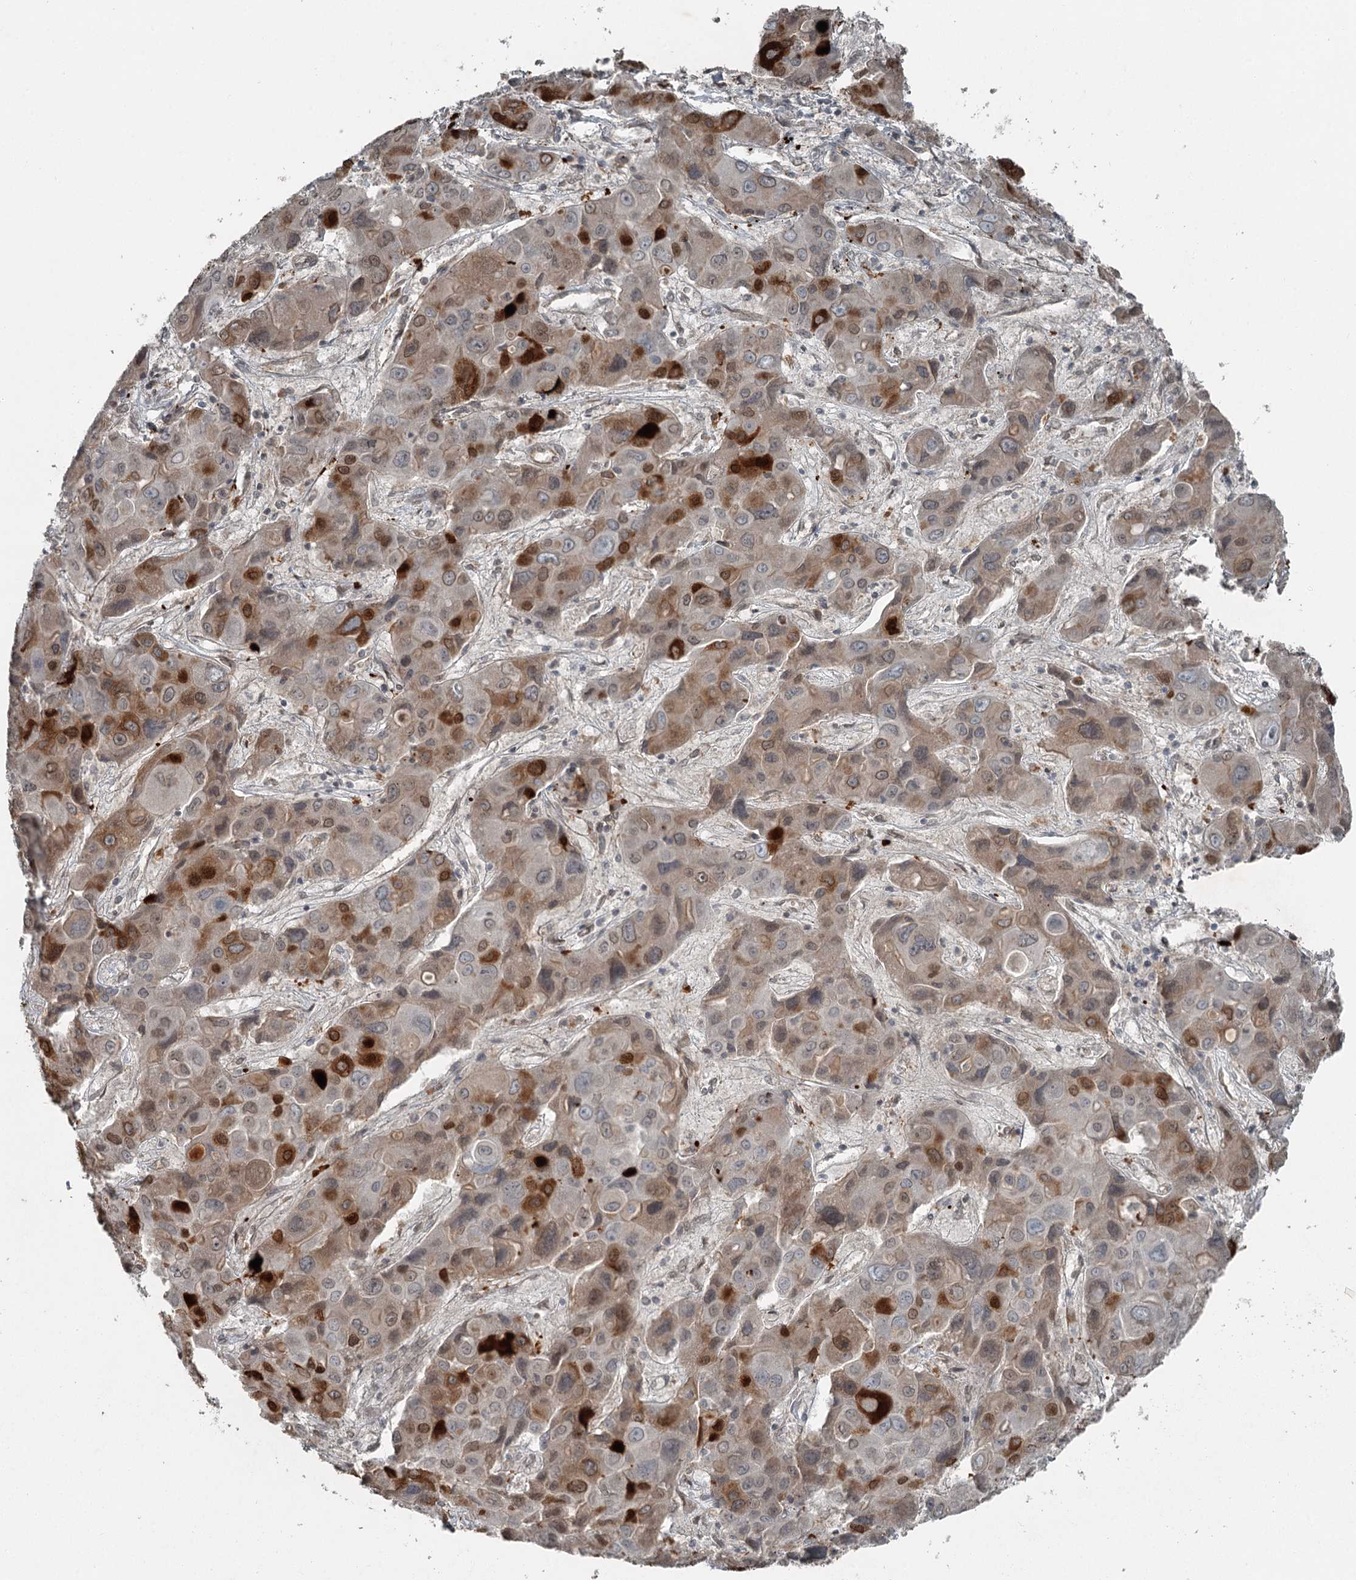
{"staining": {"intensity": "strong", "quantity": "<25%", "location": "cytoplasmic/membranous,nuclear"}, "tissue": "liver cancer", "cell_type": "Tumor cells", "image_type": "cancer", "snomed": [{"axis": "morphology", "description": "Cholangiocarcinoma"}, {"axis": "topography", "description": "Liver"}], "caption": "Liver cancer tissue exhibits strong cytoplasmic/membranous and nuclear positivity in about <25% of tumor cells, visualized by immunohistochemistry. (DAB (3,3'-diaminobenzidine) IHC, brown staining for protein, blue staining for nuclei).", "gene": "SLC39A8", "patient": {"sex": "male", "age": 67}}